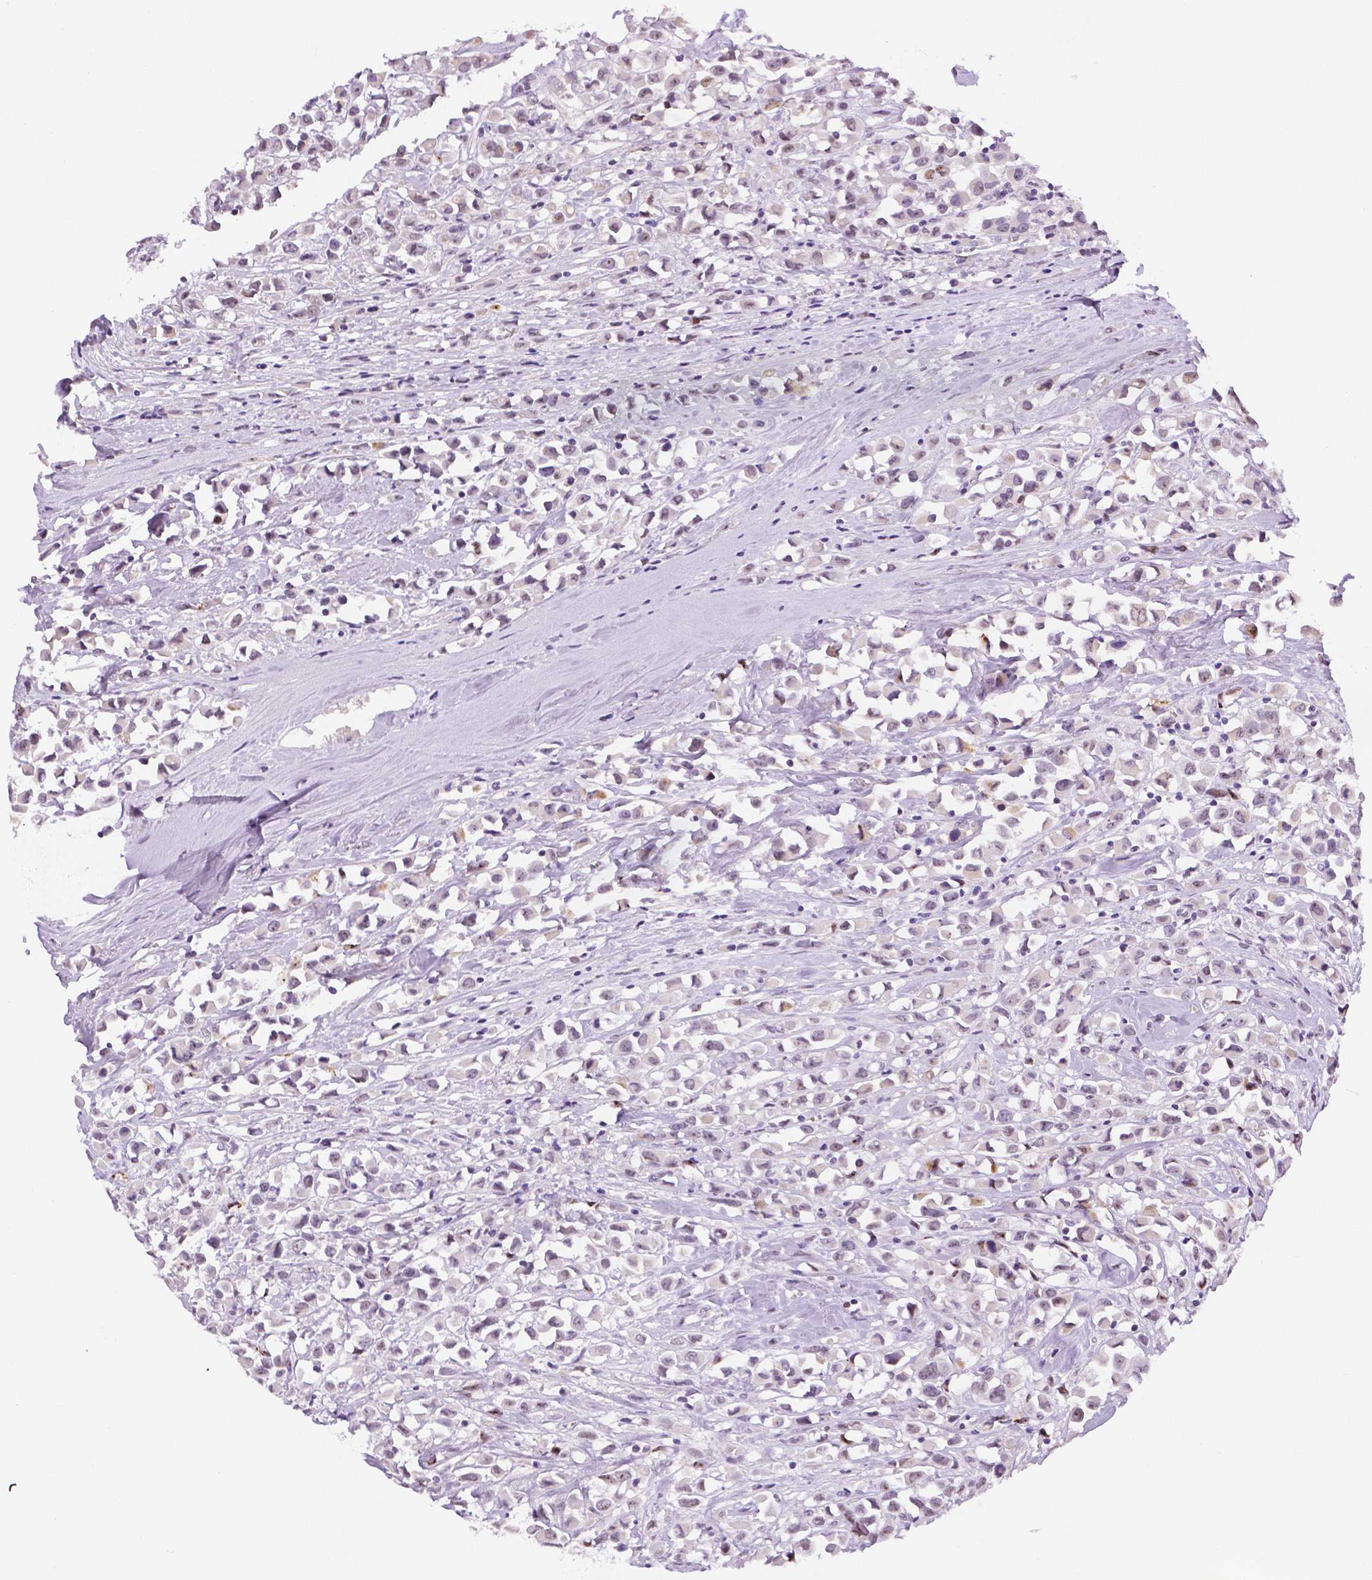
{"staining": {"intensity": "negative", "quantity": "none", "location": "none"}, "tissue": "breast cancer", "cell_type": "Tumor cells", "image_type": "cancer", "snomed": [{"axis": "morphology", "description": "Duct carcinoma"}, {"axis": "topography", "description": "Breast"}], "caption": "Immunohistochemistry photomicrograph of intraductal carcinoma (breast) stained for a protein (brown), which displays no expression in tumor cells. The staining was performed using DAB (3,3'-diaminobenzidine) to visualize the protein expression in brown, while the nuclei were stained in blue with hematoxylin (Magnification: 20x).", "gene": "NHP2", "patient": {"sex": "female", "age": 61}}